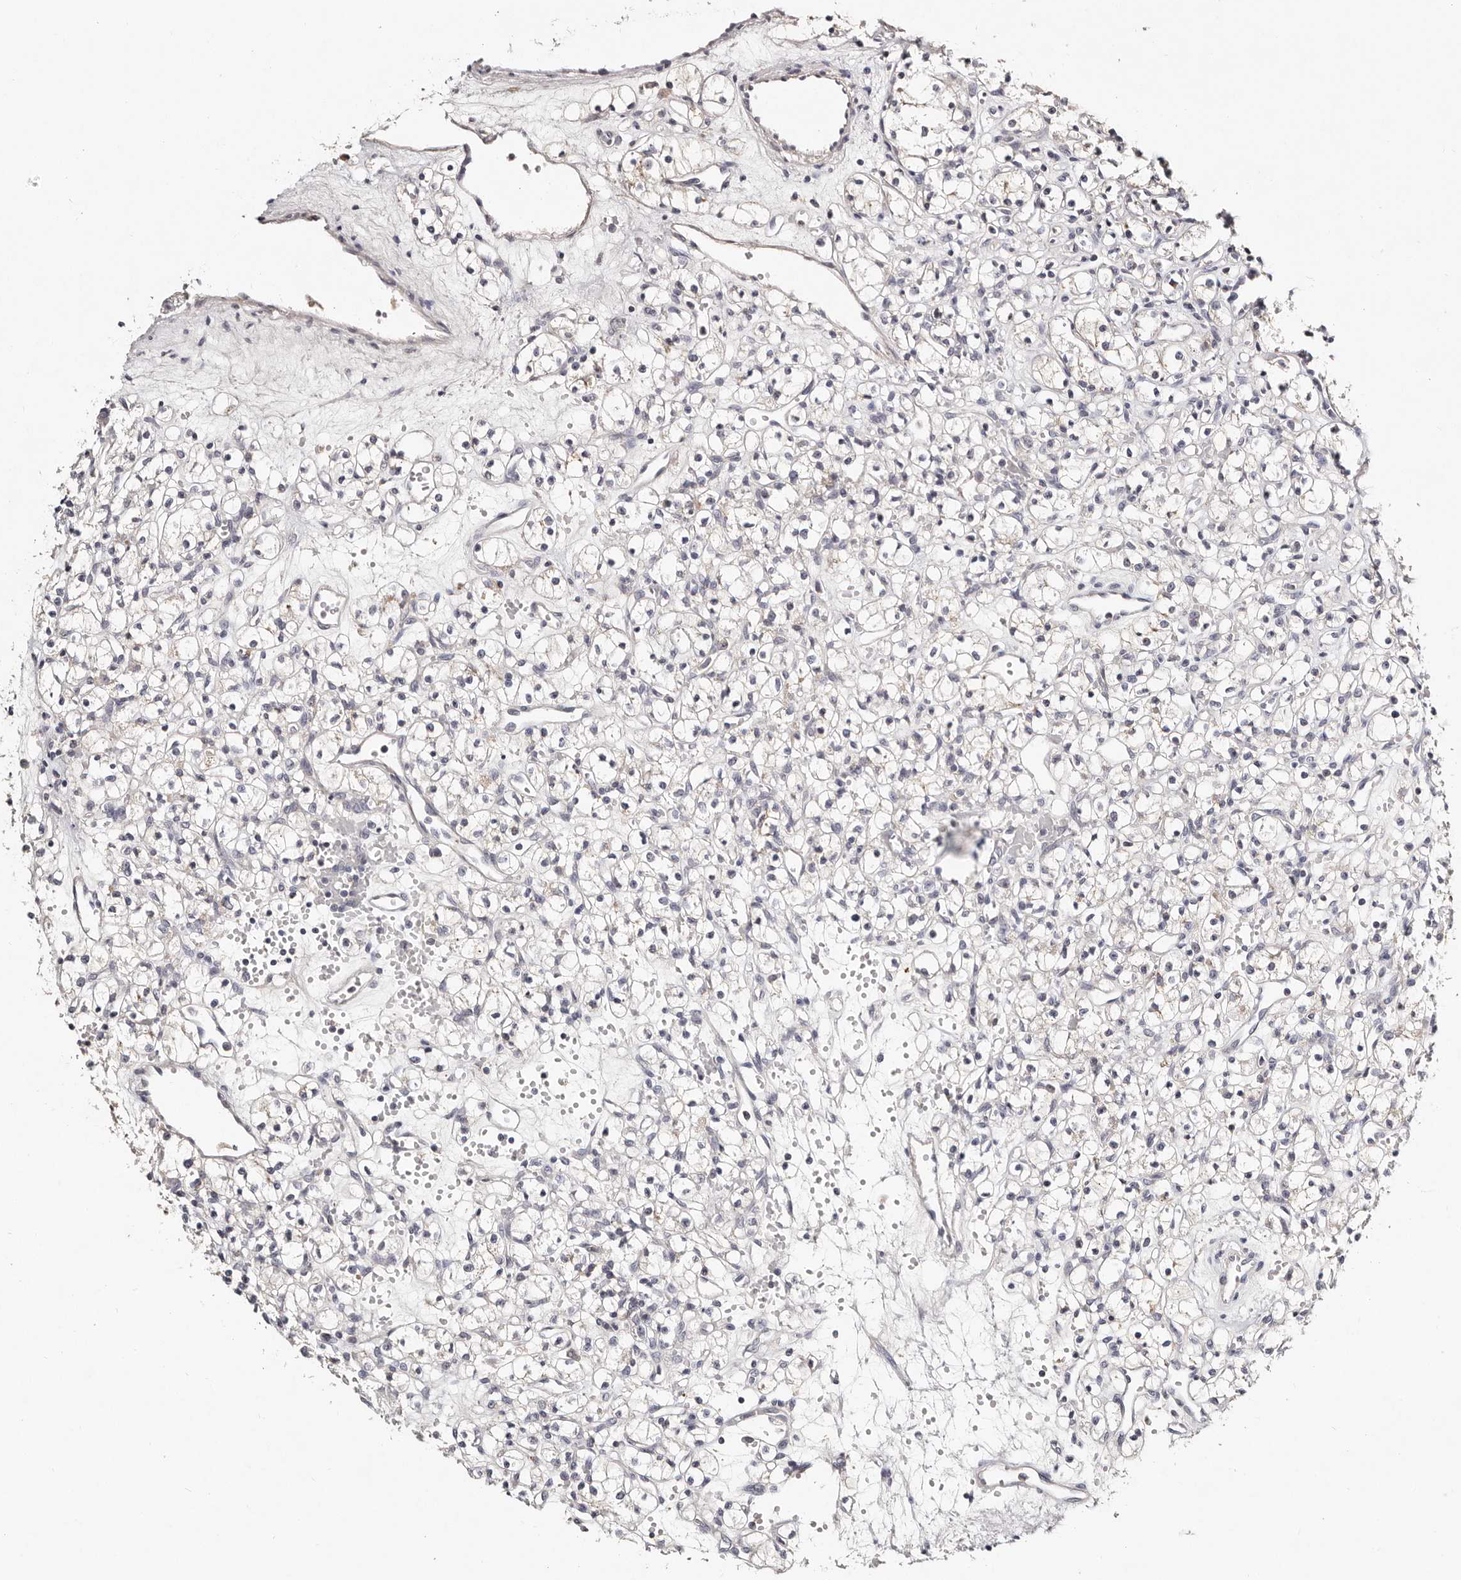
{"staining": {"intensity": "negative", "quantity": "none", "location": "none"}, "tissue": "renal cancer", "cell_type": "Tumor cells", "image_type": "cancer", "snomed": [{"axis": "morphology", "description": "Adenocarcinoma, NOS"}, {"axis": "topography", "description": "Kidney"}], "caption": "Renal cancer (adenocarcinoma) stained for a protein using IHC demonstrates no positivity tumor cells.", "gene": "MRPS33", "patient": {"sex": "female", "age": 59}}